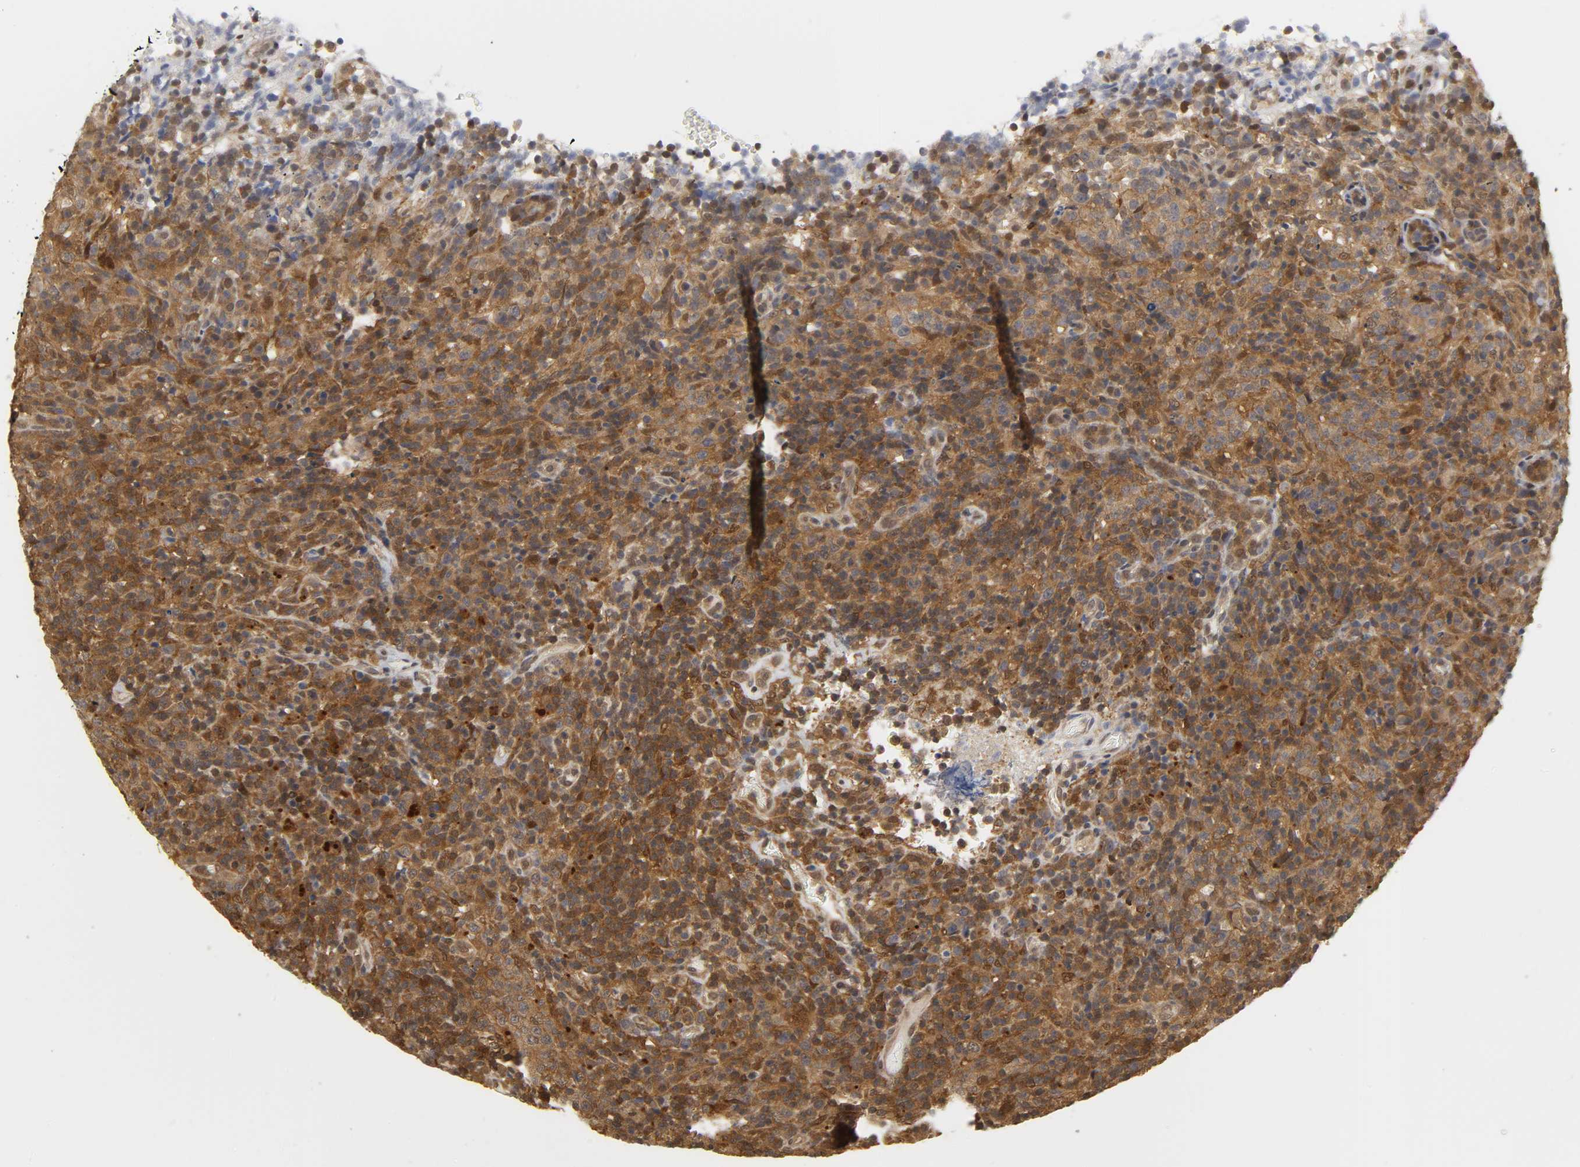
{"staining": {"intensity": "strong", "quantity": ">75%", "location": "cytoplasmic/membranous,nuclear"}, "tissue": "lymphoma", "cell_type": "Tumor cells", "image_type": "cancer", "snomed": [{"axis": "morphology", "description": "Malignant lymphoma, non-Hodgkin's type, High grade"}, {"axis": "topography", "description": "Lymph node"}], "caption": "The histopathology image reveals staining of malignant lymphoma, non-Hodgkin's type (high-grade), revealing strong cytoplasmic/membranous and nuclear protein expression (brown color) within tumor cells.", "gene": "PARK7", "patient": {"sex": "female", "age": 76}}